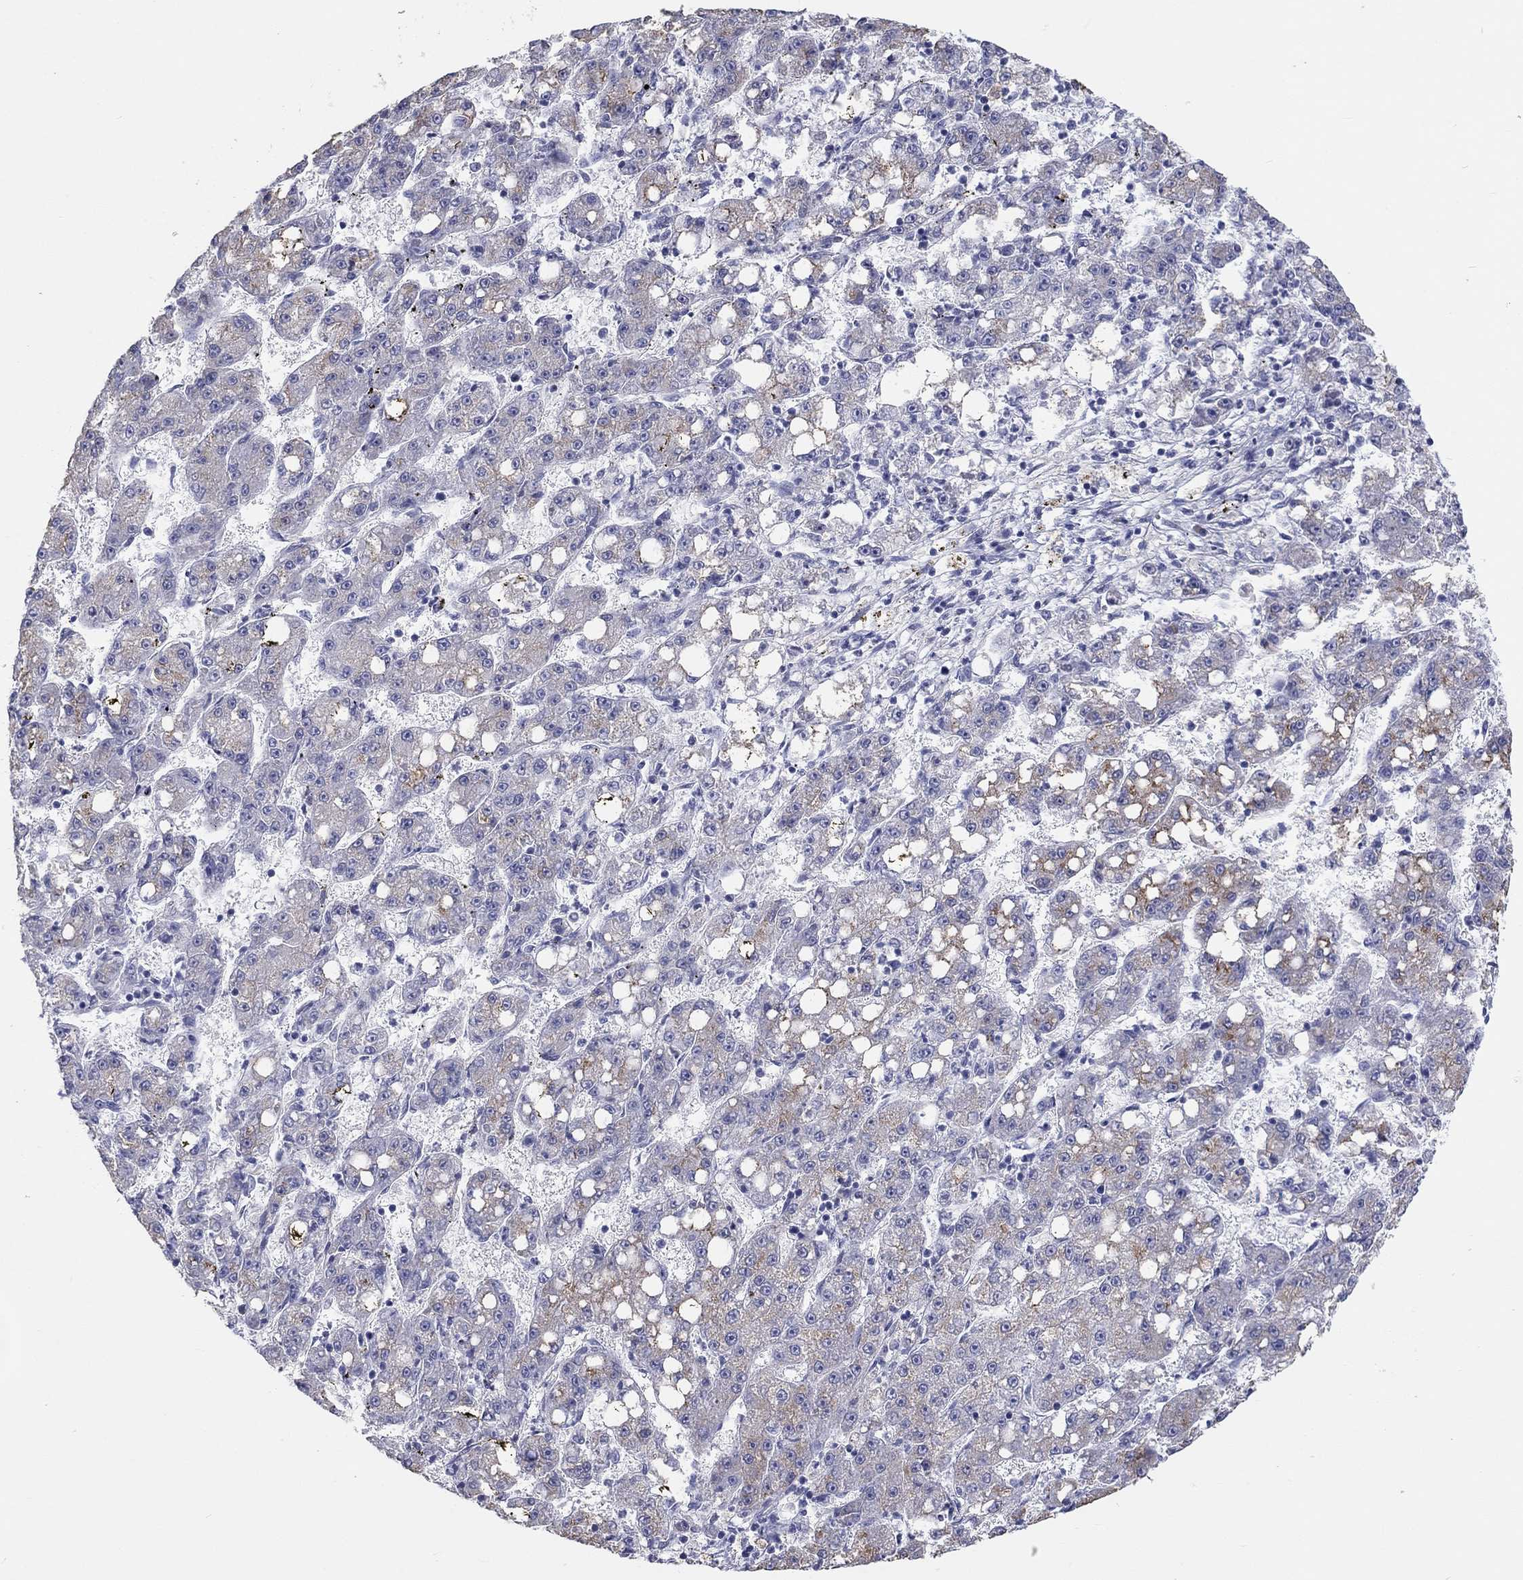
{"staining": {"intensity": "weak", "quantity": "25%-75%", "location": "cytoplasmic/membranous"}, "tissue": "liver cancer", "cell_type": "Tumor cells", "image_type": "cancer", "snomed": [{"axis": "morphology", "description": "Carcinoma, Hepatocellular, NOS"}, {"axis": "topography", "description": "Liver"}], "caption": "Immunohistochemical staining of human liver cancer (hepatocellular carcinoma) displays low levels of weak cytoplasmic/membranous staining in about 25%-75% of tumor cells.", "gene": "LRRC4C", "patient": {"sex": "female", "age": 65}}